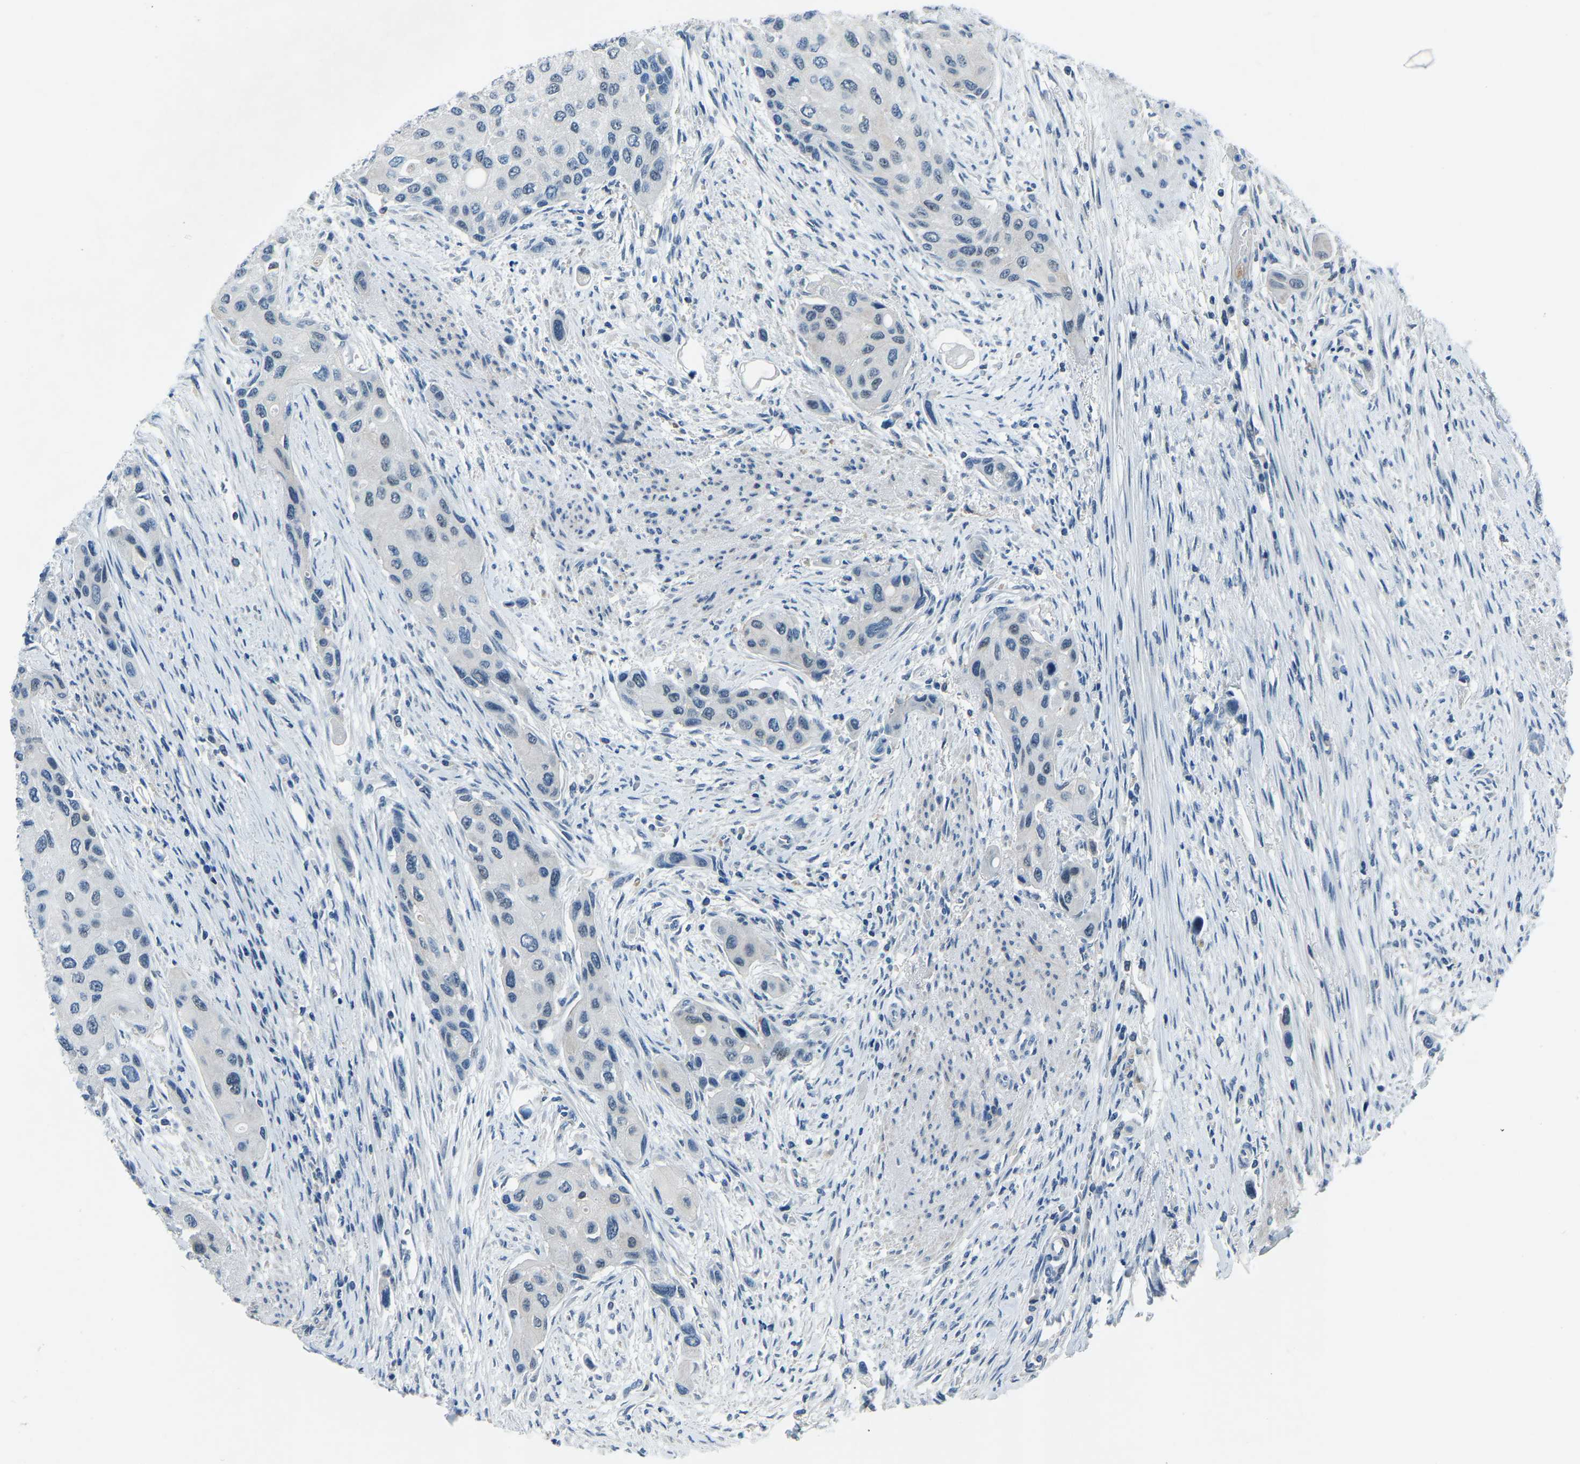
{"staining": {"intensity": "negative", "quantity": "none", "location": "none"}, "tissue": "urothelial cancer", "cell_type": "Tumor cells", "image_type": "cancer", "snomed": [{"axis": "morphology", "description": "Urothelial carcinoma, High grade"}, {"axis": "topography", "description": "Urinary bladder"}], "caption": "DAB (3,3'-diaminobenzidine) immunohistochemical staining of human urothelial cancer shows no significant expression in tumor cells.", "gene": "XIRP1", "patient": {"sex": "female", "age": 56}}